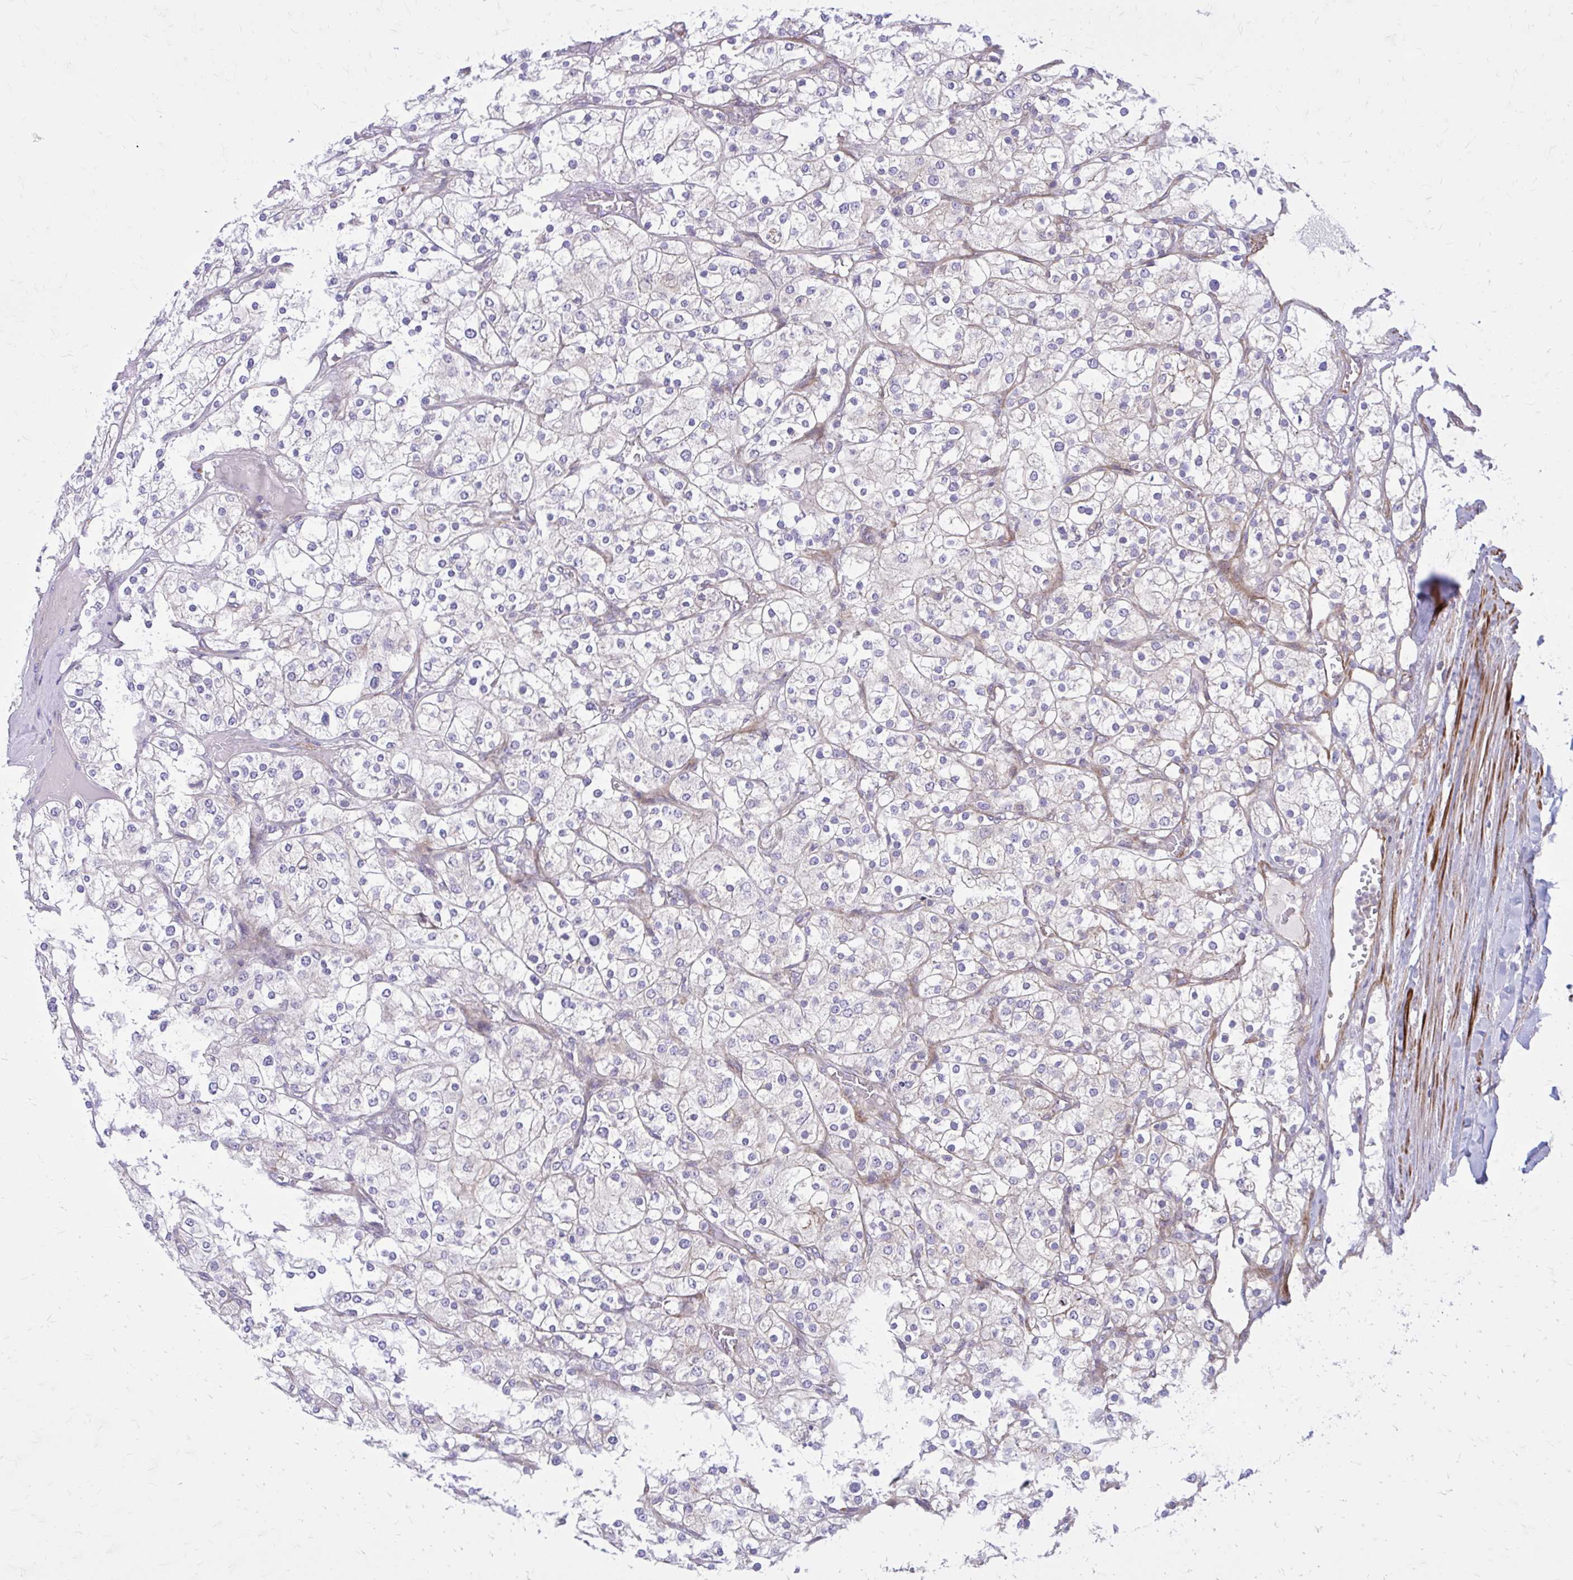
{"staining": {"intensity": "negative", "quantity": "none", "location": "none"}, "tissue": "renal cancer", "cell_type": "Tumor cells", "image_type": "cancer", "snomed": [{"axis": "morphology", "description": "Adenocarcinoma, NOS"}, {"axis": "topography", "description": "Kidney"}], "caption": "This is an IHC micrograph of human adenocarcinoma (renal). There is no expression in tumor cells.", "gene": "FAP", "patient": {"sex": "male", "age": 80}}